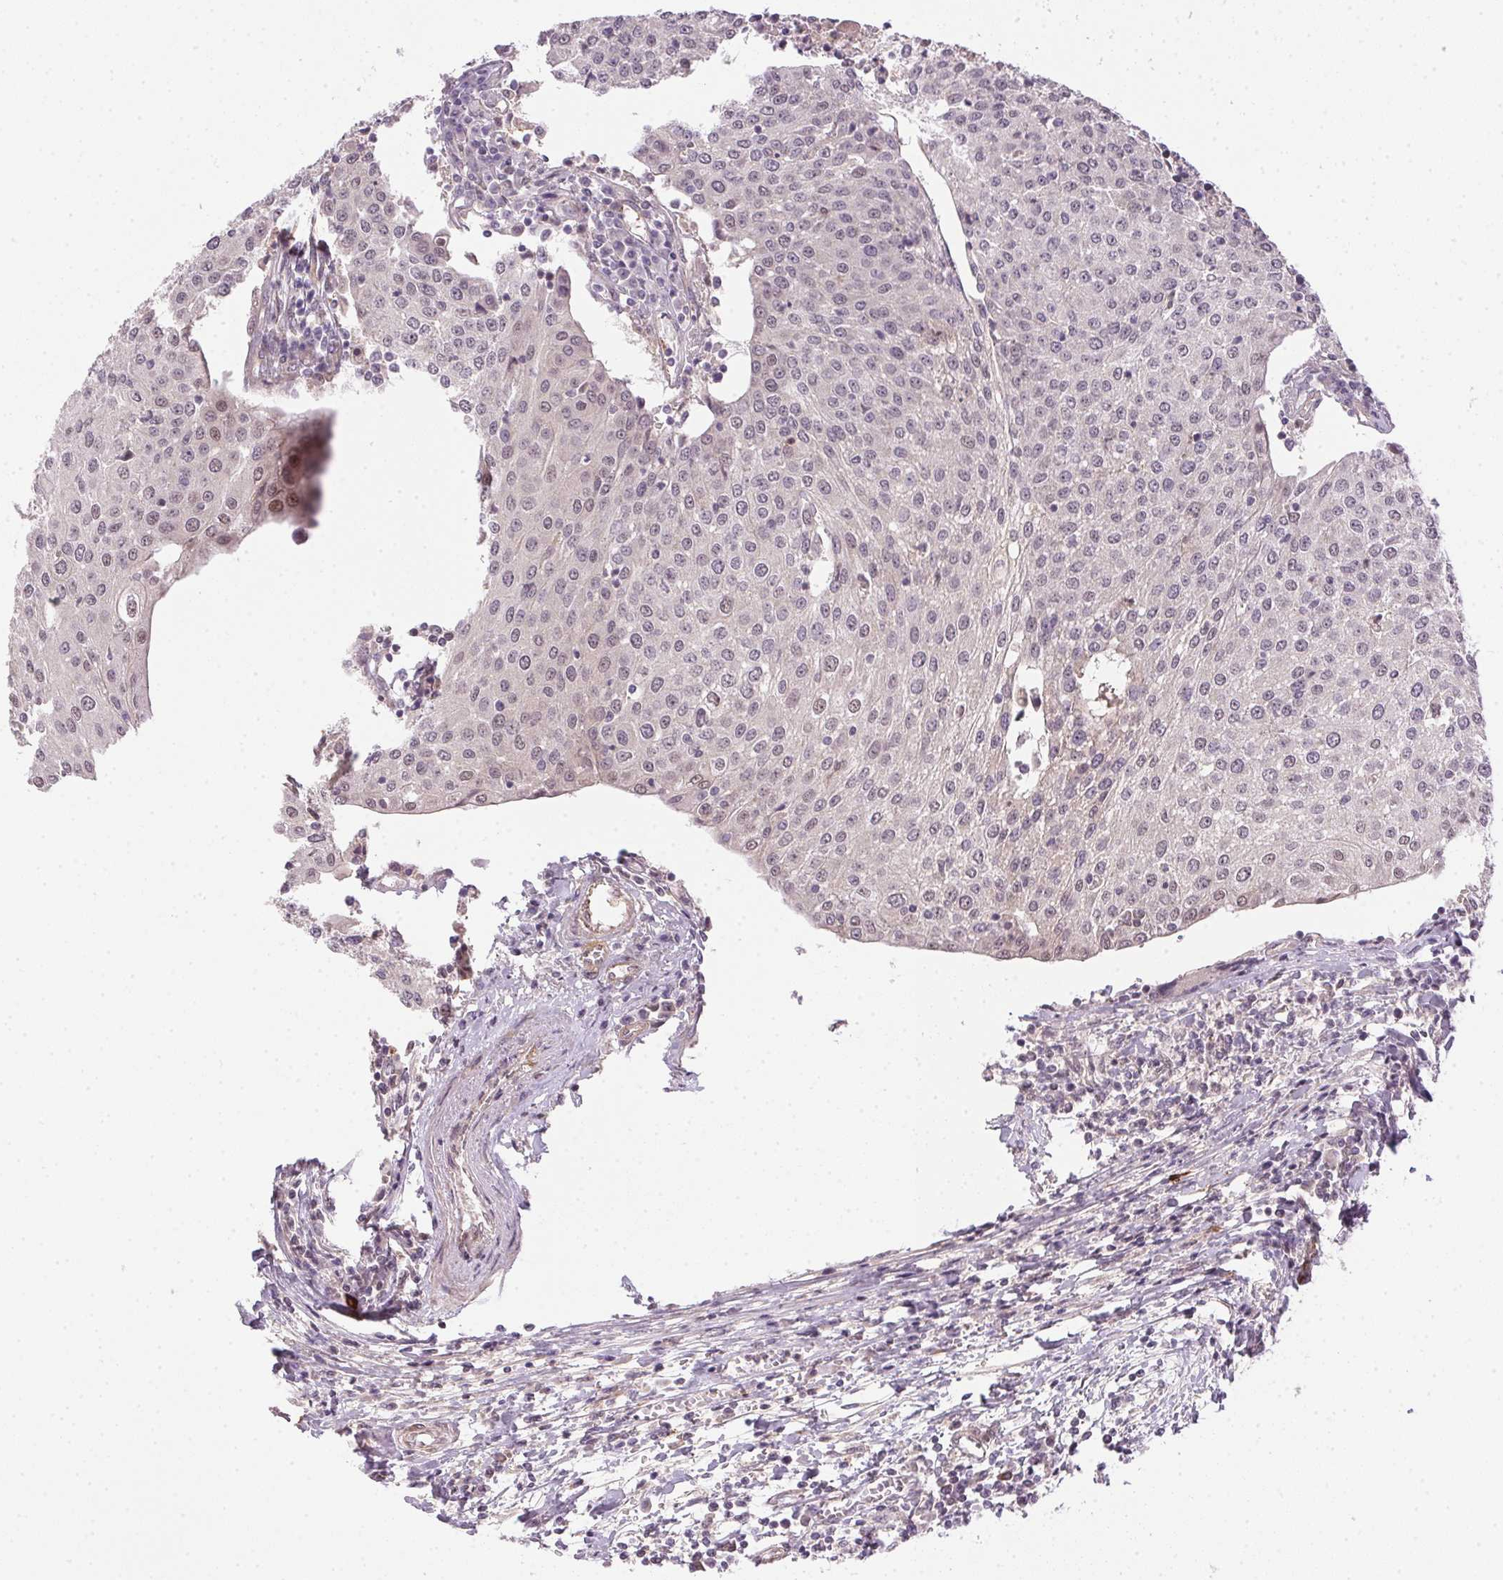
{"staining": {"intensity": "negative", "quantity": "none", "location": "none"}, "tissue": "urothelial cancer", "cell_type": "Tumor cells", "image_type": "cancer", "snomed": [{"axis": "morphology", "description": "Urothelial carcinoma, High grade"}, {"axis": "topography", "description": "Urinary bladder"}], "caption": "Tumor cells are negative for brown protein staining in urothelial cancer. Nuclei are stained in blue.", "gene": "CFAP92", "patient": {"sex": "female", "age": 85}}